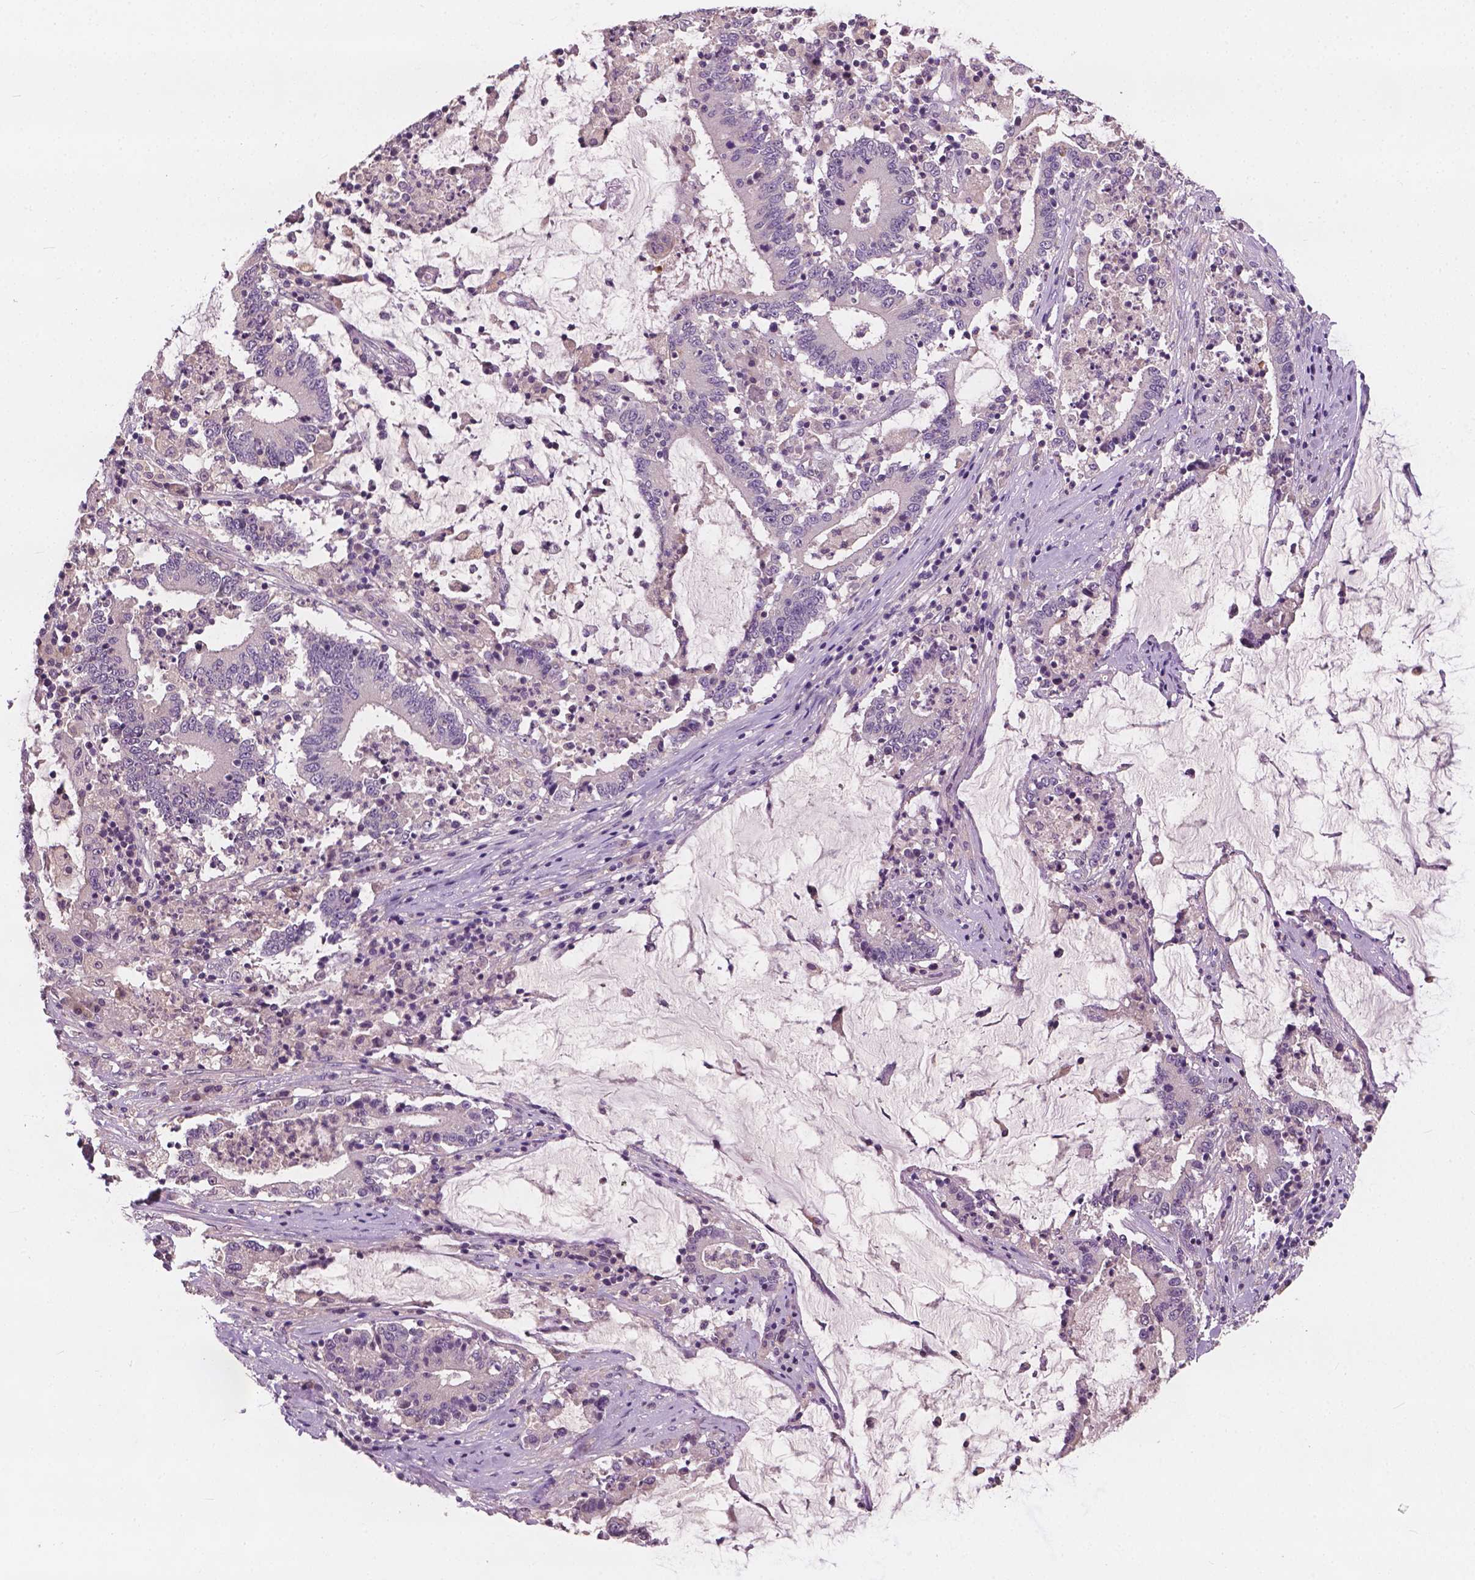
{"staining": {"intensity": "negative", "quantity": "none", "location": "none"}, "tissue": "stomach cancer", "cell_type": "Tumor cells", "image_type": "cancer", "snomed": [{"axis": "morphology", "description": "Adenocarcinoma, NOS"}, {"axis": "topography", "description": "Stomach, upper"}], "caption": "An immunohistochemistry image of stomach cancer is shown. There is no staining in tumor cells of stomach cancer. The staining is performed using DAB (3,3'-diaminobenzidine) brown chromogen with nuclei counter-stained in using hematoxylin.", "gene": "KRT17", "patient": {"sex": "male", "age": 68}}